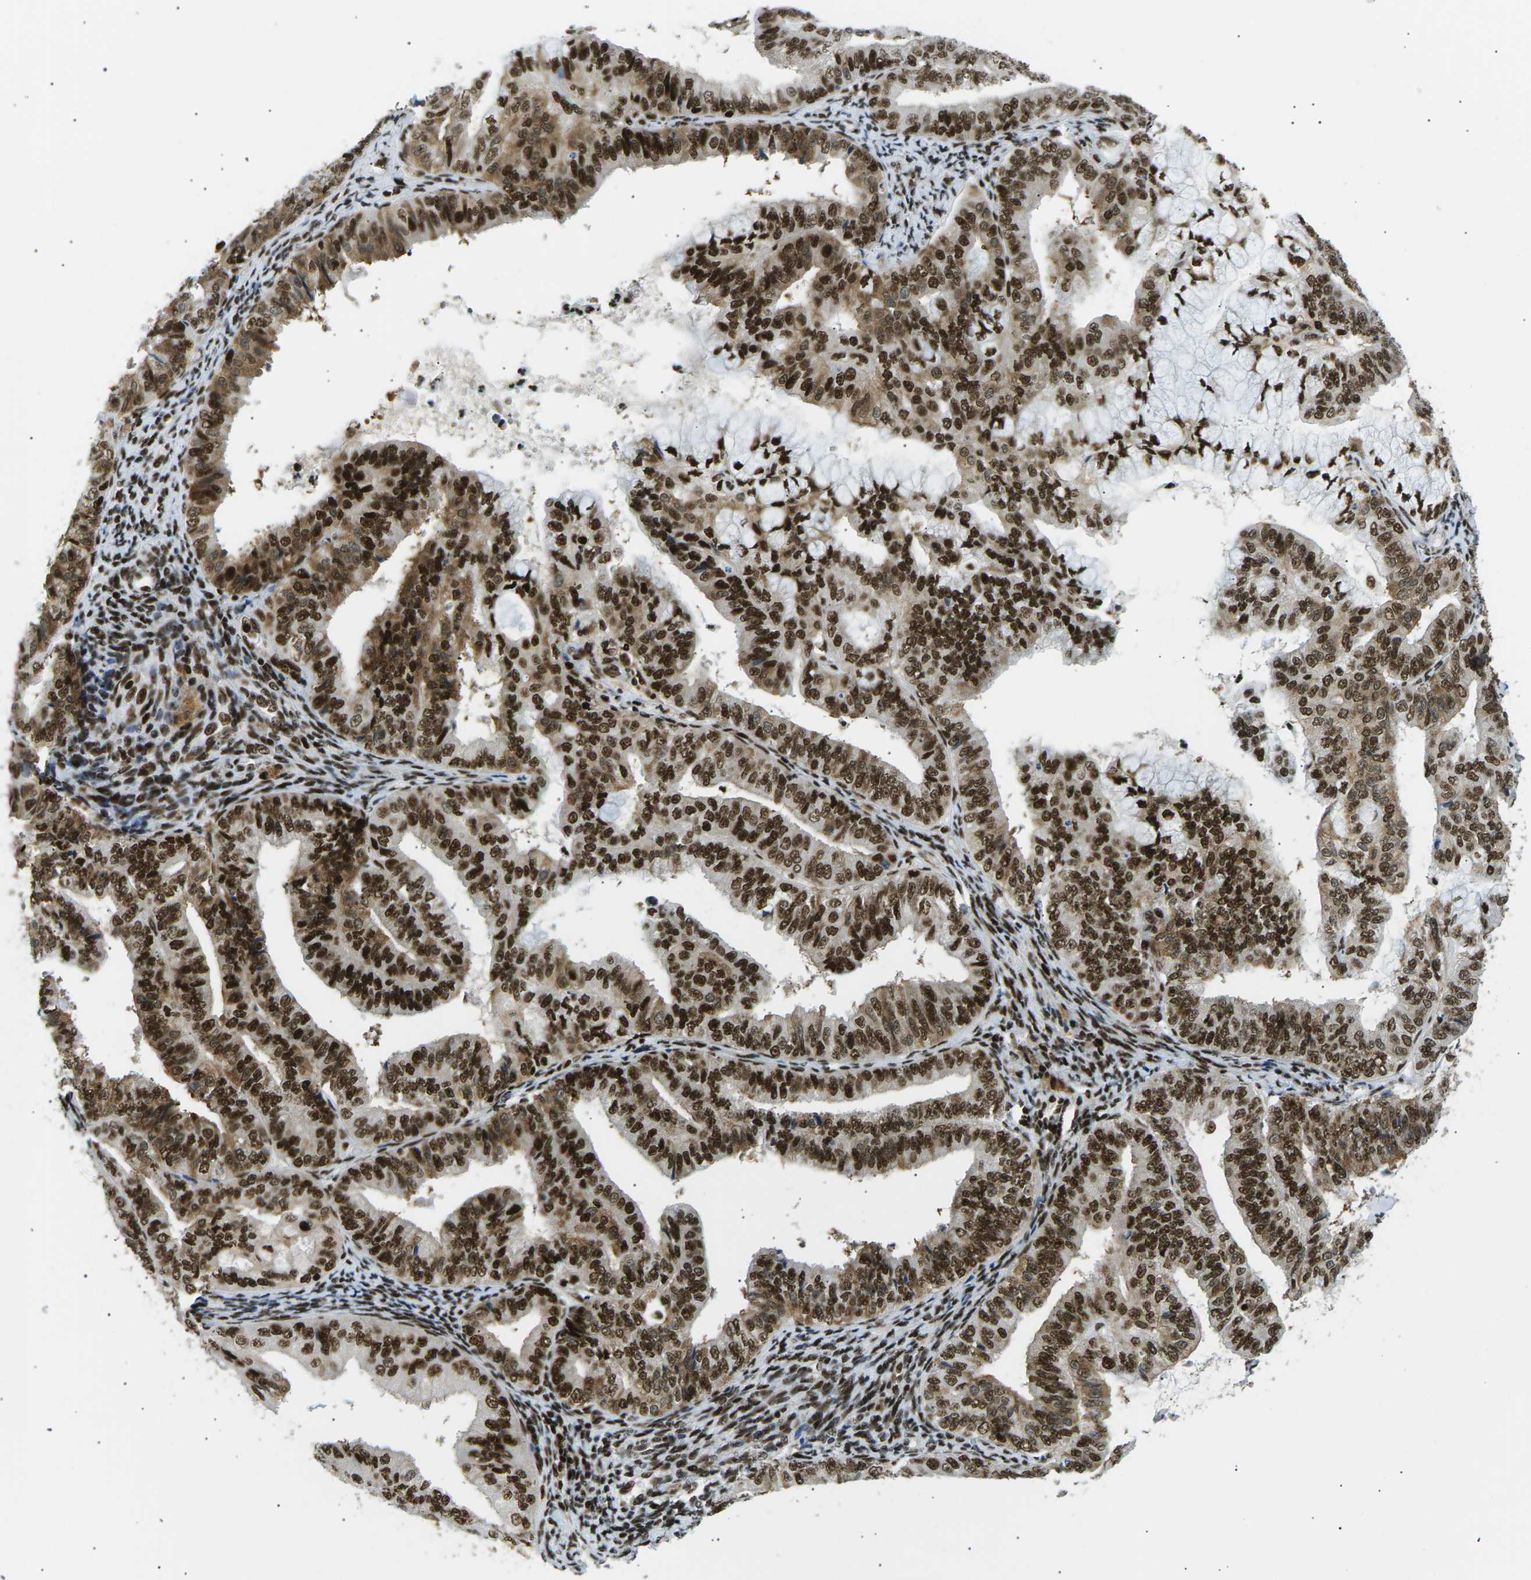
{"staining": {"intensity": "strong", "quantity": ">75%", "location": "cytoplasmic/membranous,nuclear"}, "tissue": "endometrial cancer", "cell_type": "Tumor cells", "image_type": "cancer", "snomed": [{"axis": "morphology", "description": "Adenocarcinoma, NOS"}, {"axis": "topography", "description": "Endometrium"}], "caption": "Immunohistochemistry (DAB) staining of adenocarcinoma (endometrial) exhibits strong cytoplasmic/membranous and nuclear protein positivity in approximately >75% of tumor cells.", "gene": "RPA2", "patient": {"sex": "female", "age": 63}}